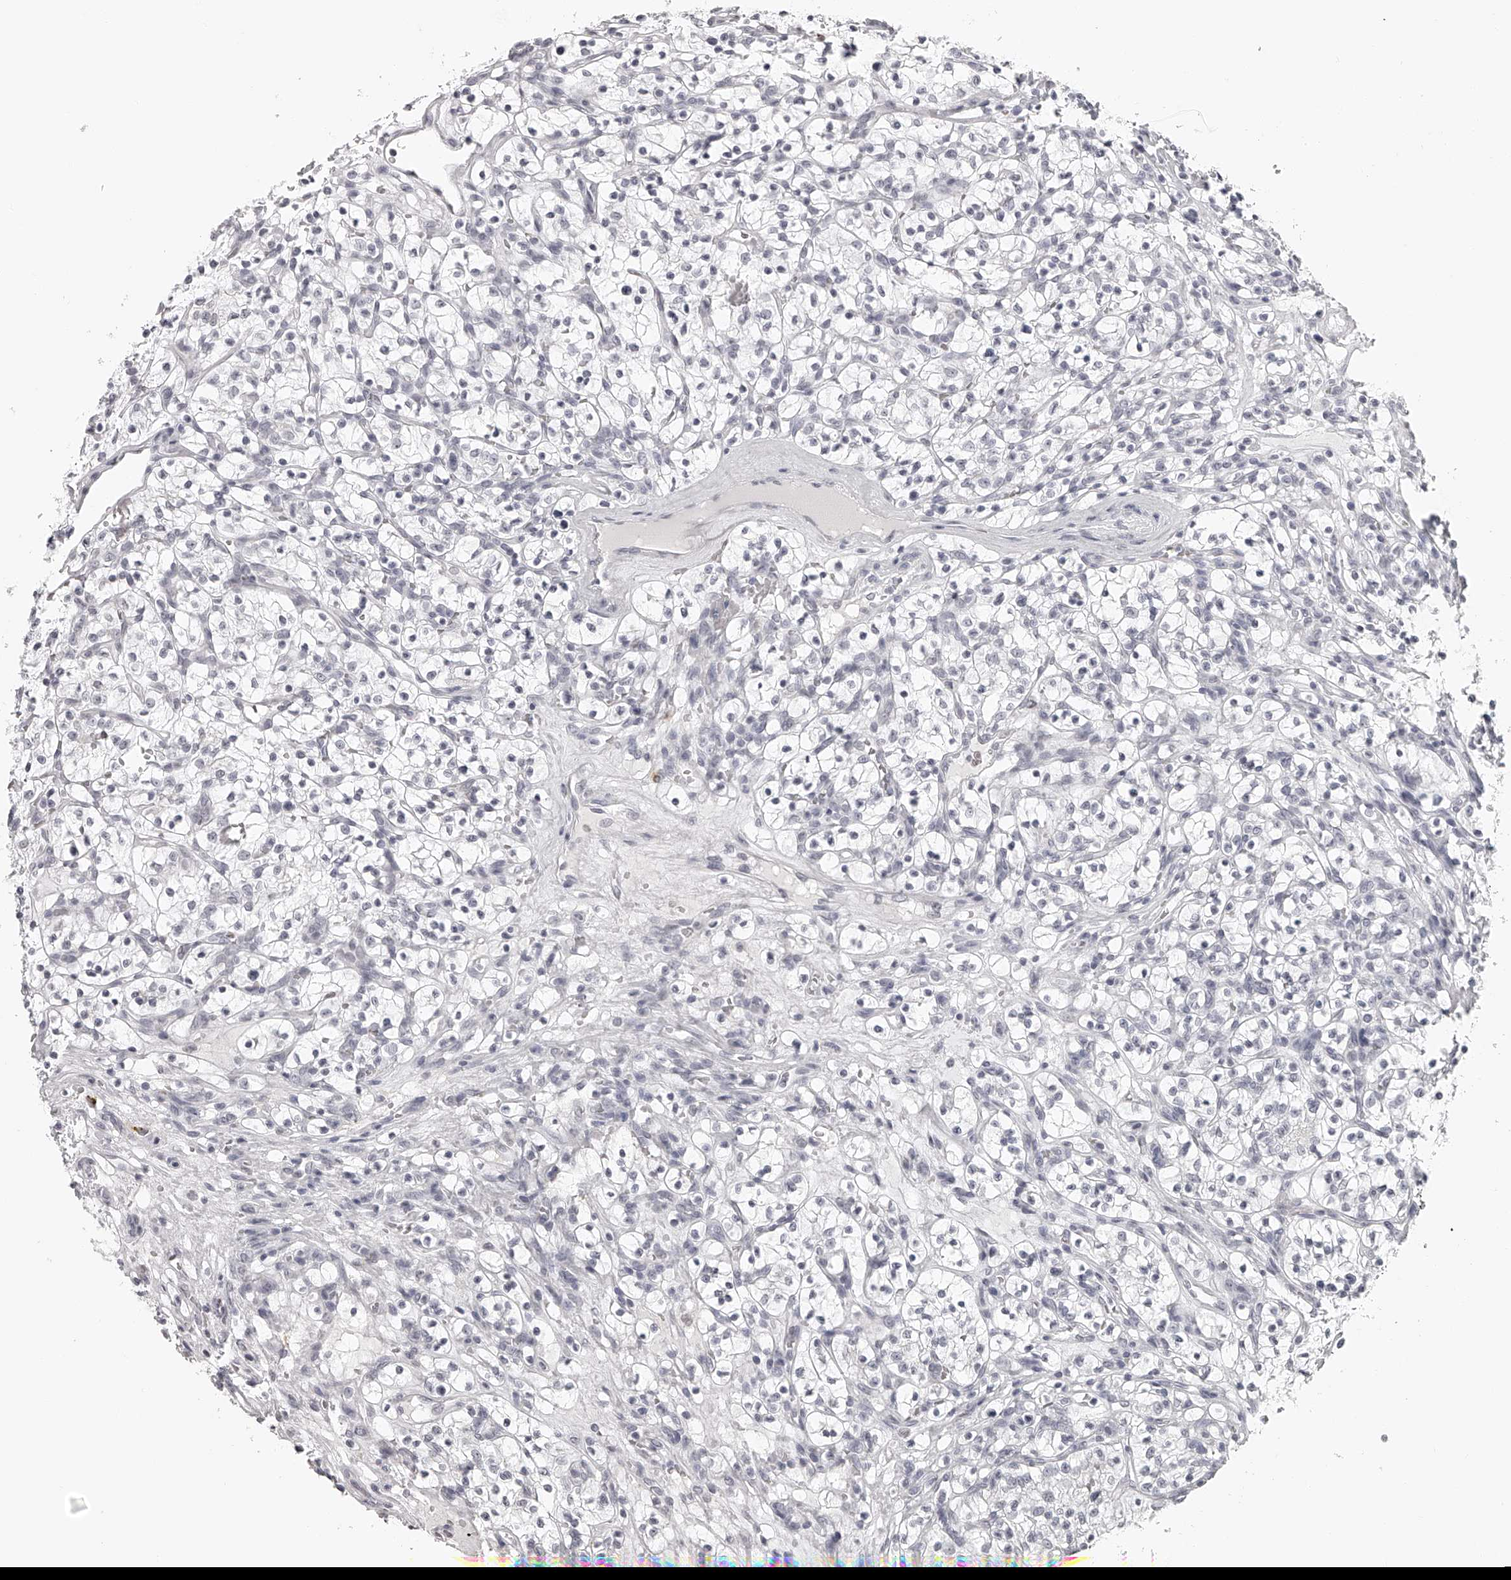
{"staining": {"intensity": "negative", "quantity": "none", "location": "none"}, "tissue": "renal cancer", "cell_type": "Tumor cells", "image_type": "cancer", "snomed": [{"axis": "morphology", "description": "Adenocarcinoma, NOS"}, {"axis": "topography", "description": "Kidney"}], "caption": "An immunohistochemistry photomicrograph of adenocarcinoma (renal) is shown. There is no staining in tumor cells of adenocarcinoma (renal).", "gene": "SEC11C", "patient": {"sex": "female", "age": 57}}